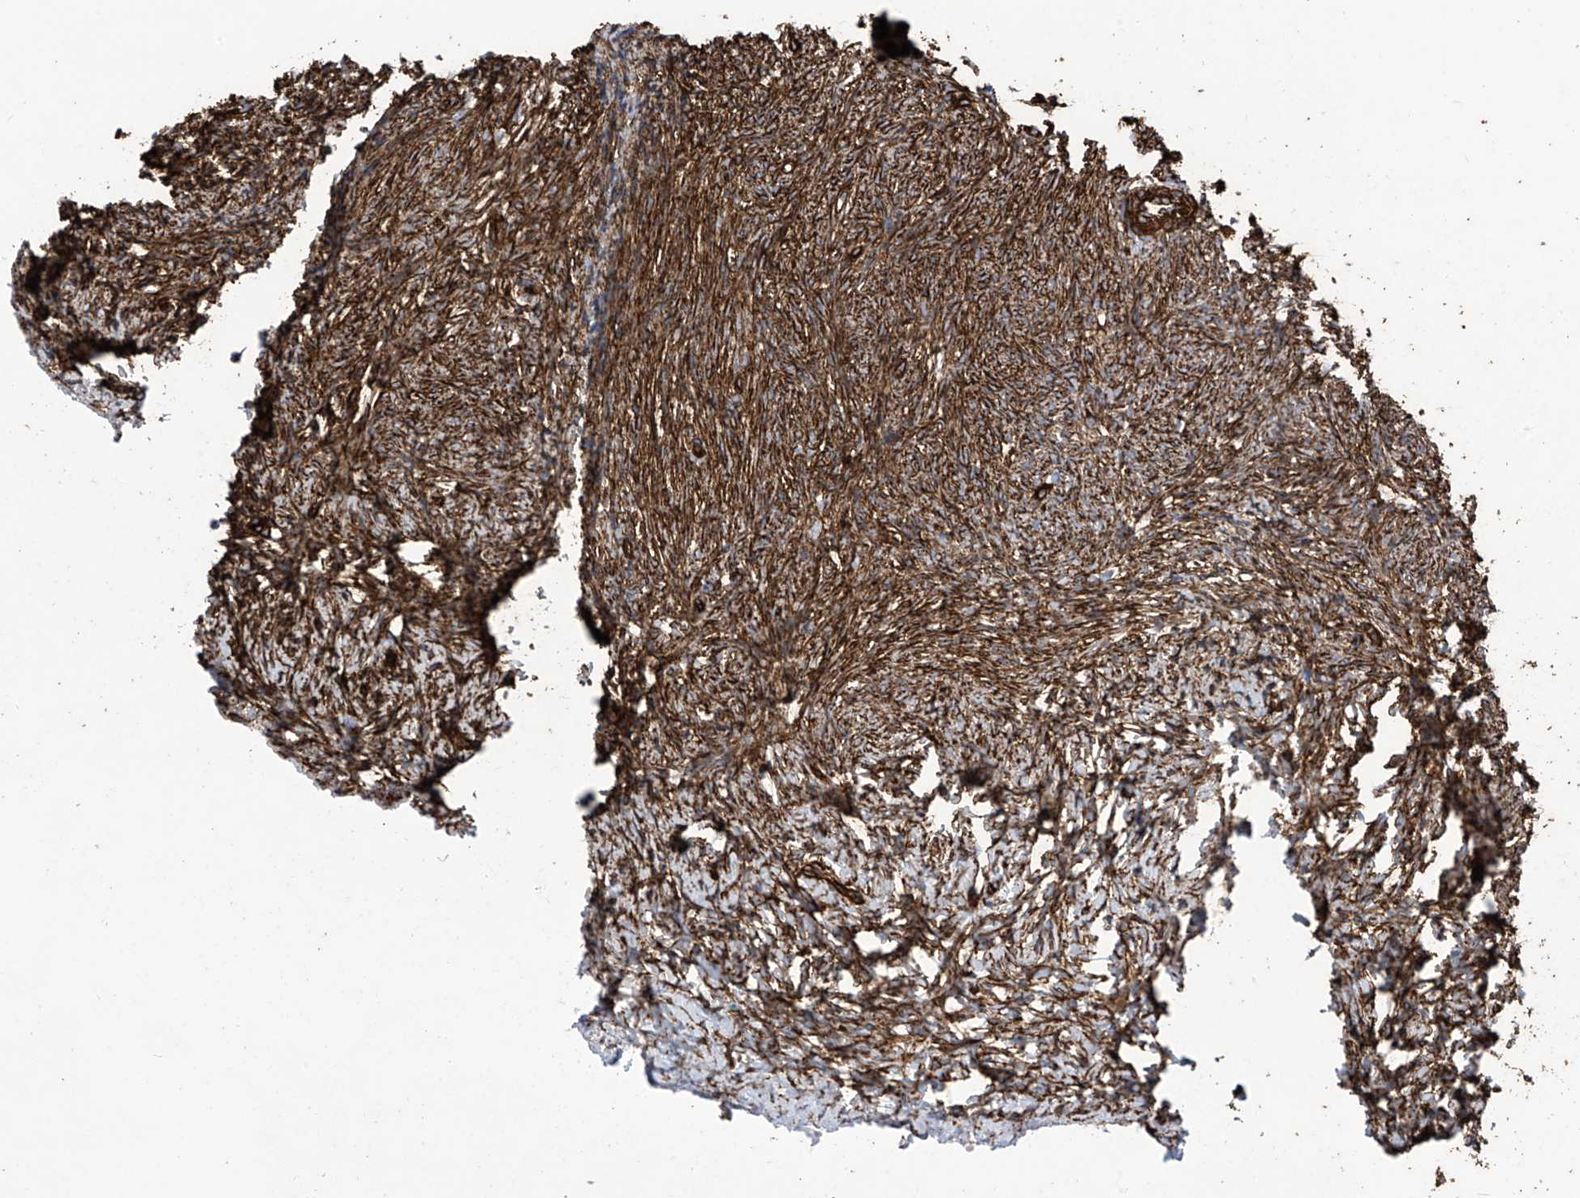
{"staining": {"intensity": "strong", "quantity": ">75%", "location": "cytoplasmic/membranous"}, "tissue": "ovary", "cell_type": "Ovarian stroma cells", "image_type": "normal", "snomed": [{"axis": "morphology", "description": "Normal tissue, NOS"}, {"axis": "topography", "description": "Ovary"}], "caption": "This image shows immunohistochemistry (IHC) staining of benign human ovary, with high strong cytoplasmic/membranous expression in about >75% of ovarian stroma cells.", "gene": "UBTD1", "patient": {"sex": "female", "age": 41}}